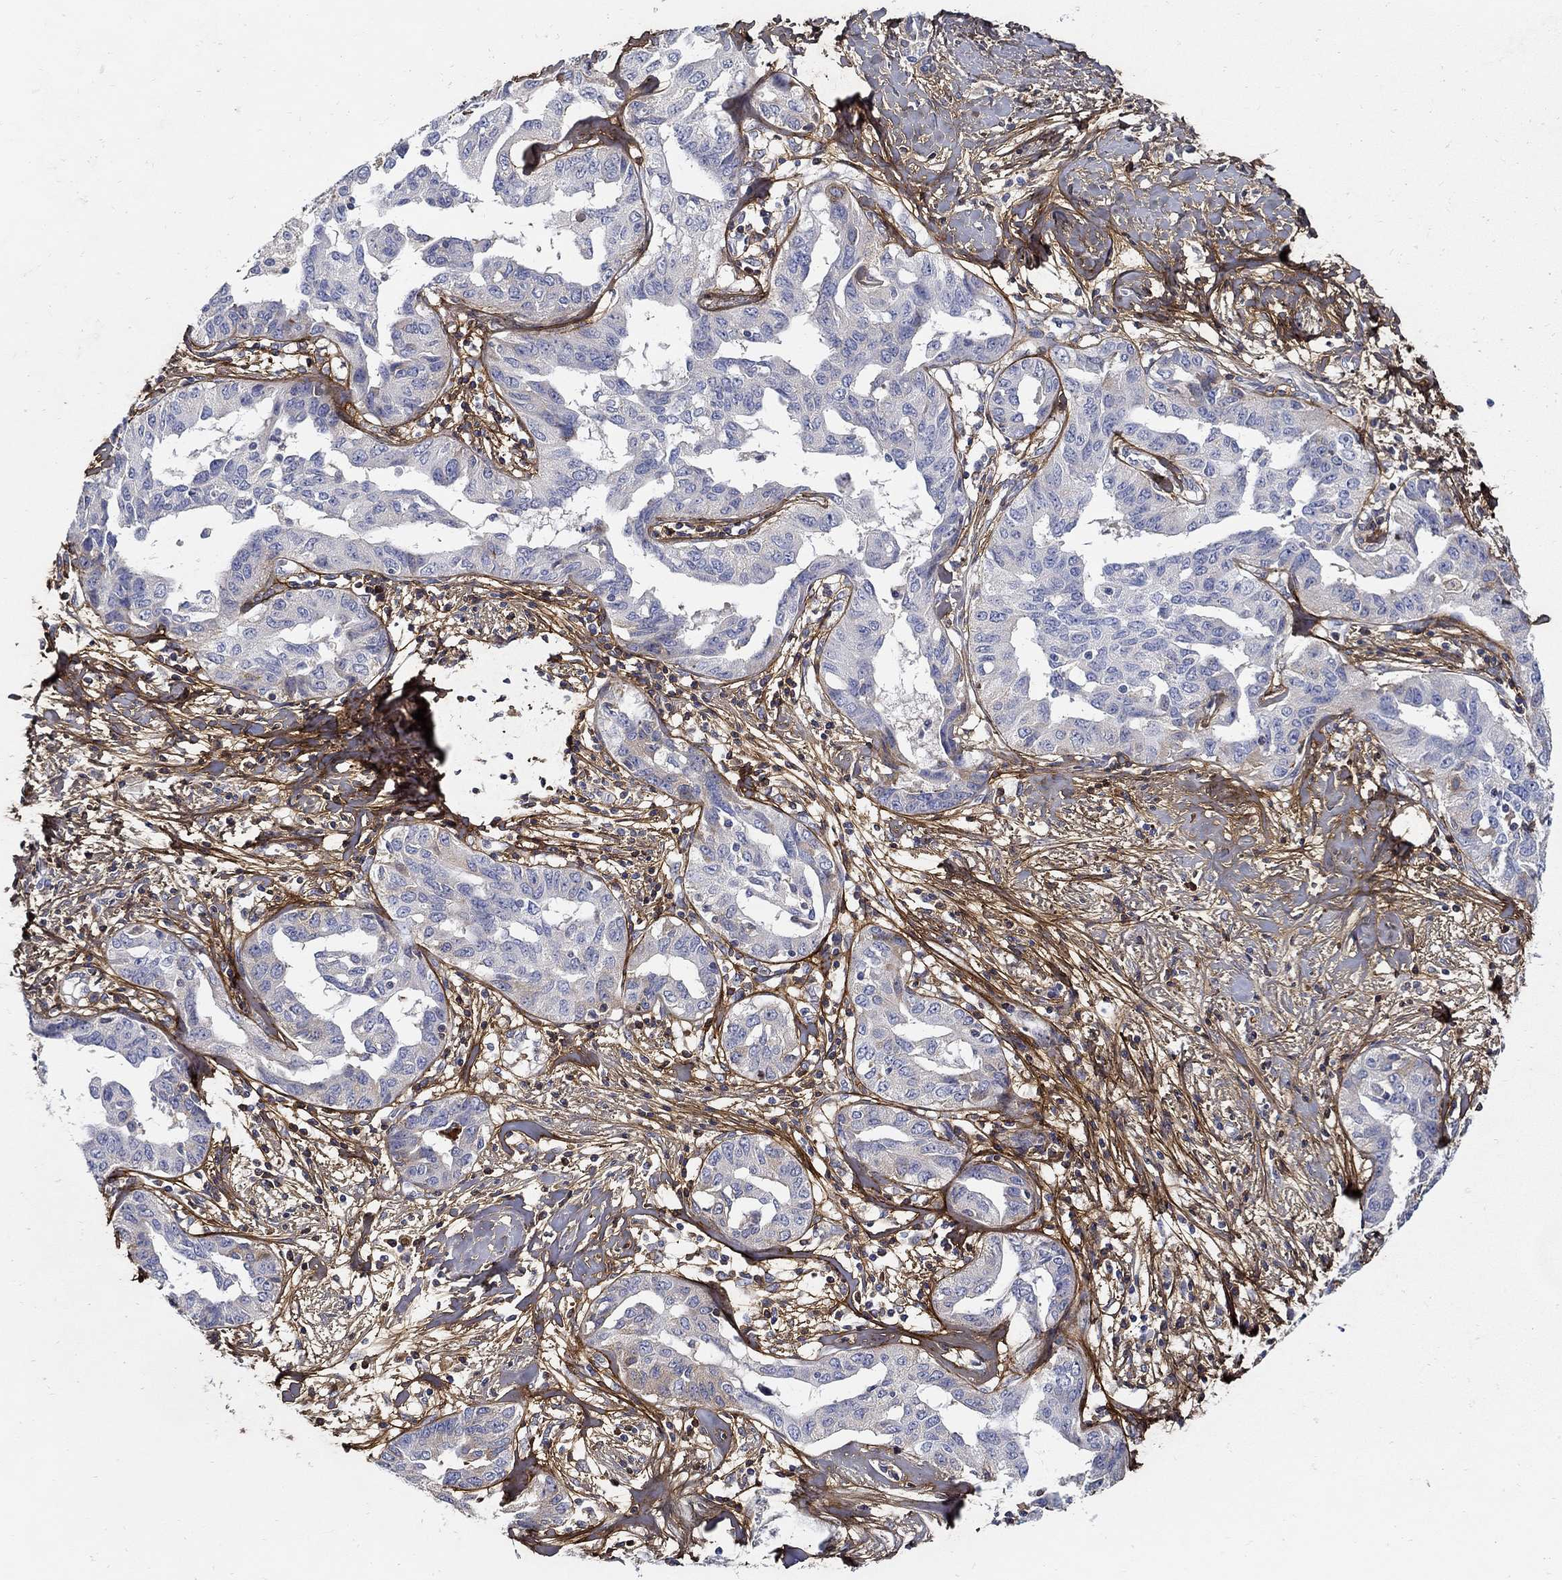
{"staining": {"intensity": "weak", "quantity": "<25%", "location": "cytoplasmic/membranous"}, "tissue": "liver cancer", "cell_type": "Tumor cells", "image_type": "cancer", "snomed": [{"axis": "morphology", "description": "Cholangiocarcinoma"}, {"axis": "topography", "description": "Liver"}], "caption": "Protein analysis of liver cancer (cholangiocarcinoma) reveals no significant positivity in tumor cells.", "gene": "TGFBI", "patient": {"sex": "male", "age": 59}}